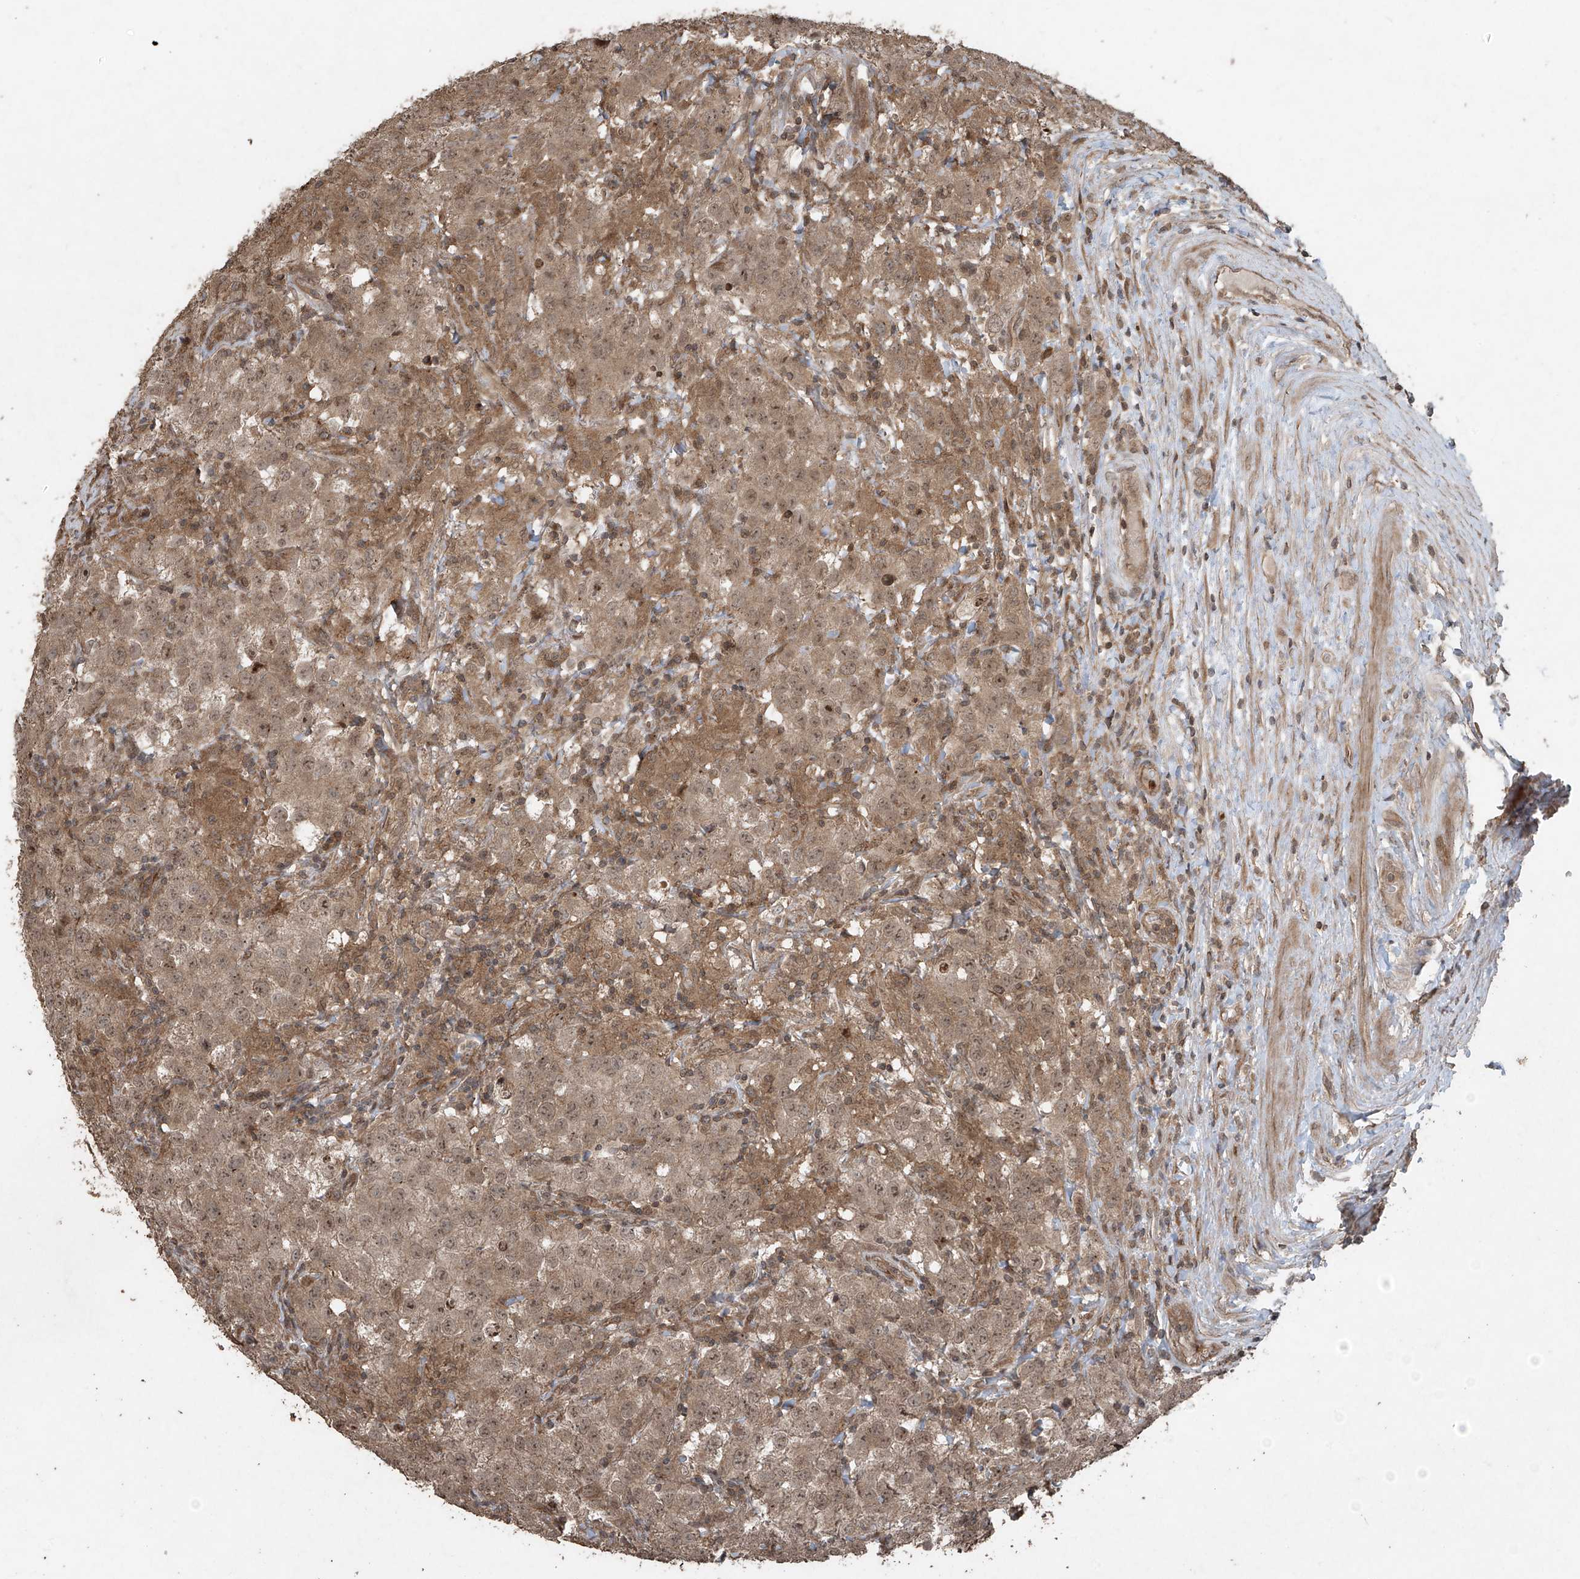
{"staining": {"intensity": "moderate", "quantity": ">75%", "location": "cytoplasmic/membranous"}, "tissue": "testis cancer", "cell_type": "Tumor cells", "image_type": "cancer", "snomed": [{"axis": "morphology", "description": "Seminoma, NOS"}, {"axis": "morphology", "description": "Carcinoma, Embryonal, NOS"}, {"axis": "topography", "description": "Testis"}], "caption": "This is an image of immunohistochemistry staining of testis seminoma, which shows moderate staining in the cytoplasmic/membranous of tumor cells.", "gene": "PGPEP1", "patient": {"sex": "male", "age": 43}}